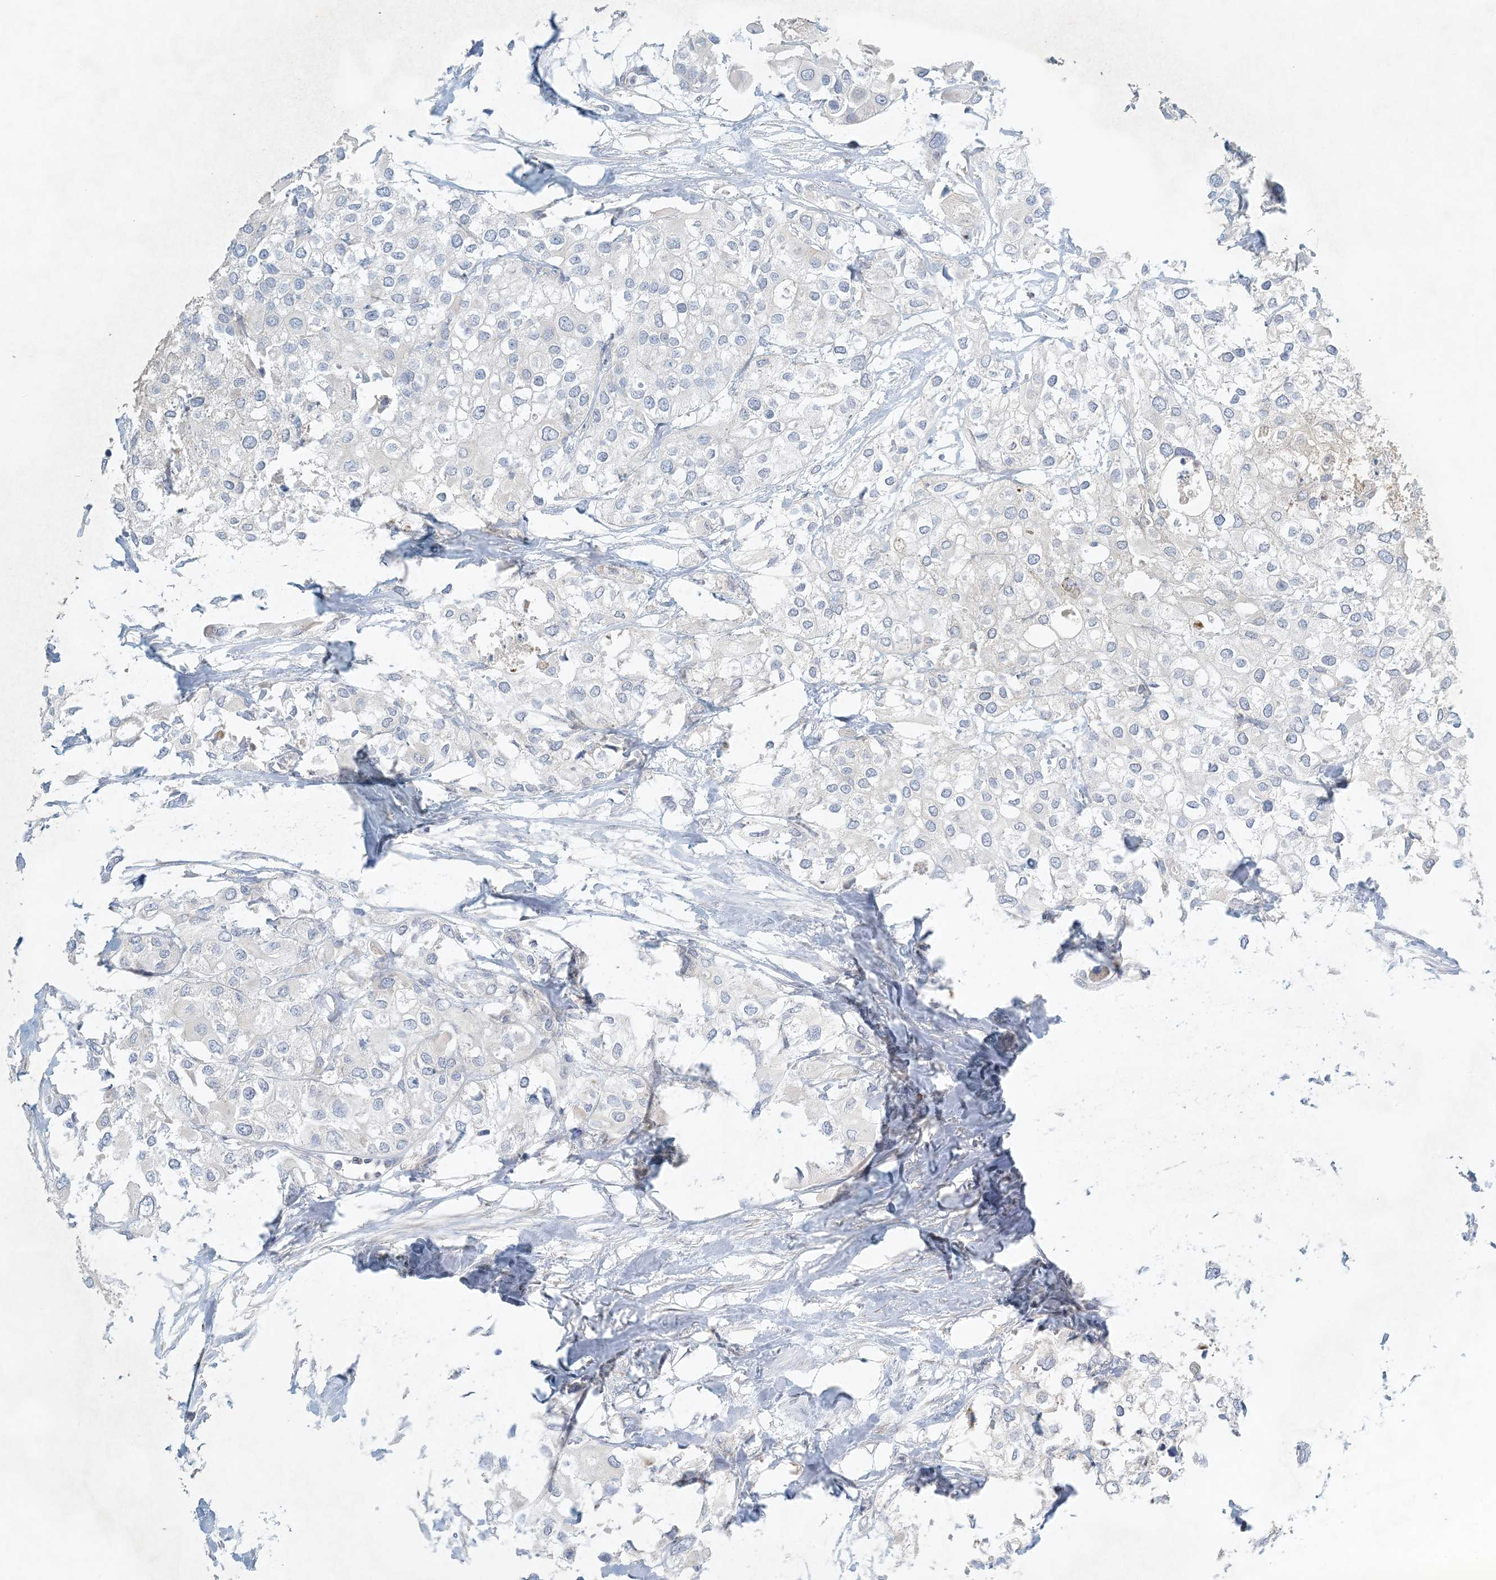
{"staining": {"intensity": "negative", "quantity": "none", "location": "none"}, "tissue": "urothelial cancer", "cell_type": "Tumor cells", "image_type": "cancer", "snomed": [{"axis": "morphology", "description": "Urothelial carcinoma, High grade"}, {"axis": "topography", "description": "Urinary bladder"}], "caption": "An image of urothelial cancer stained for a protein reveals no brown staining in tumor cells. Nuclei are stained in blue.", "gene": "ZNF385D", "patient": {"sex": "male", "age": 64}}